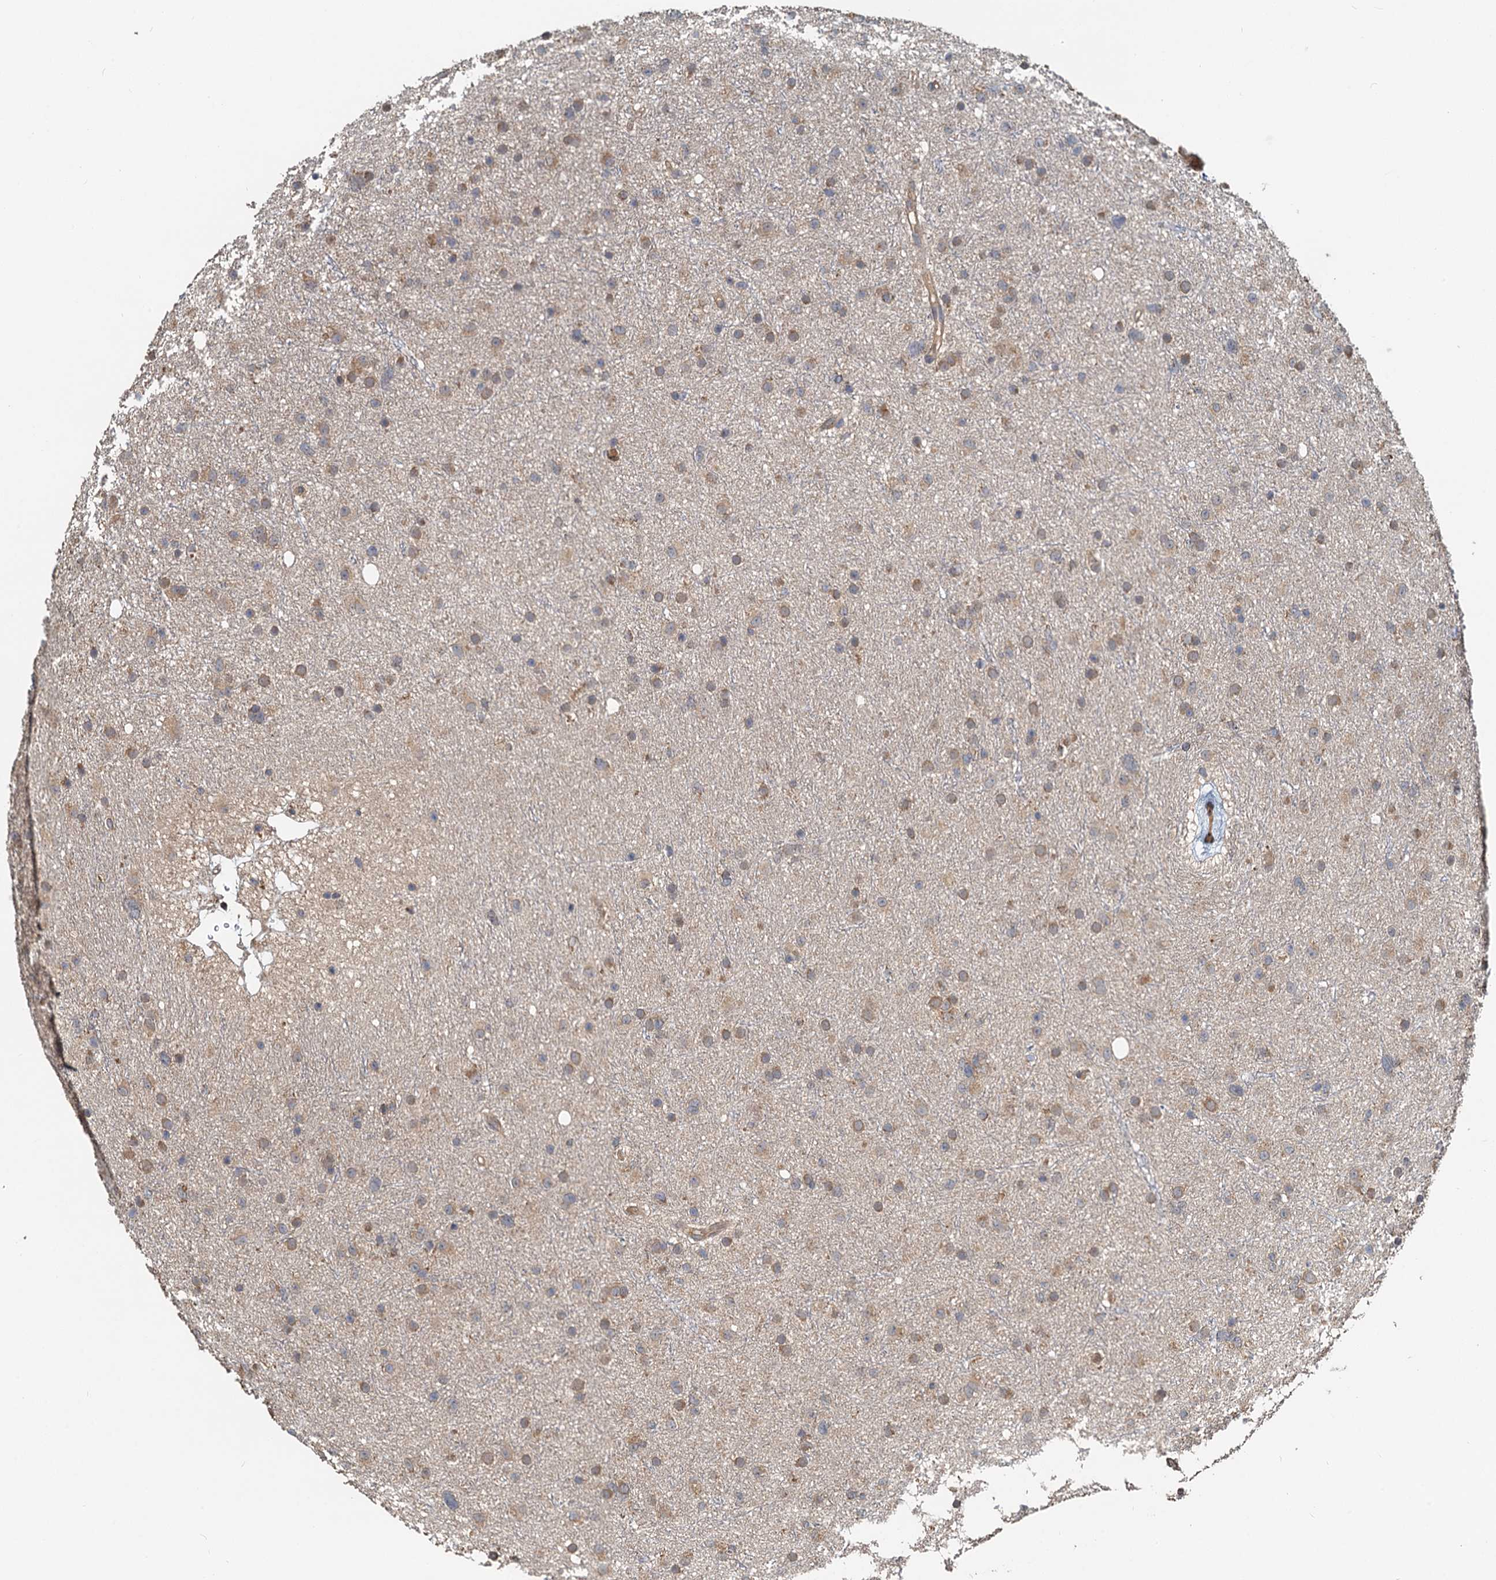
{"staining": {"intensity": "weak", "quantity": "25%-75%", "location": "cytoplasmic/membranous"}, "tissue": "glioma", "cell_type": "Tumor cells", "image_type": "cancer", "snomed": [{"axis": "morphology", "description": "Glioma, malignant, Low grade"}, {"axis": "topography", "description": "Cerebral cortex"}], "caption": "Human malignant glioma (low-grade) stained with a protein marker demonstrates weak staining in tumor cells.", "gene": "HYI", "patient": {"sex": "female", "age": 39}}